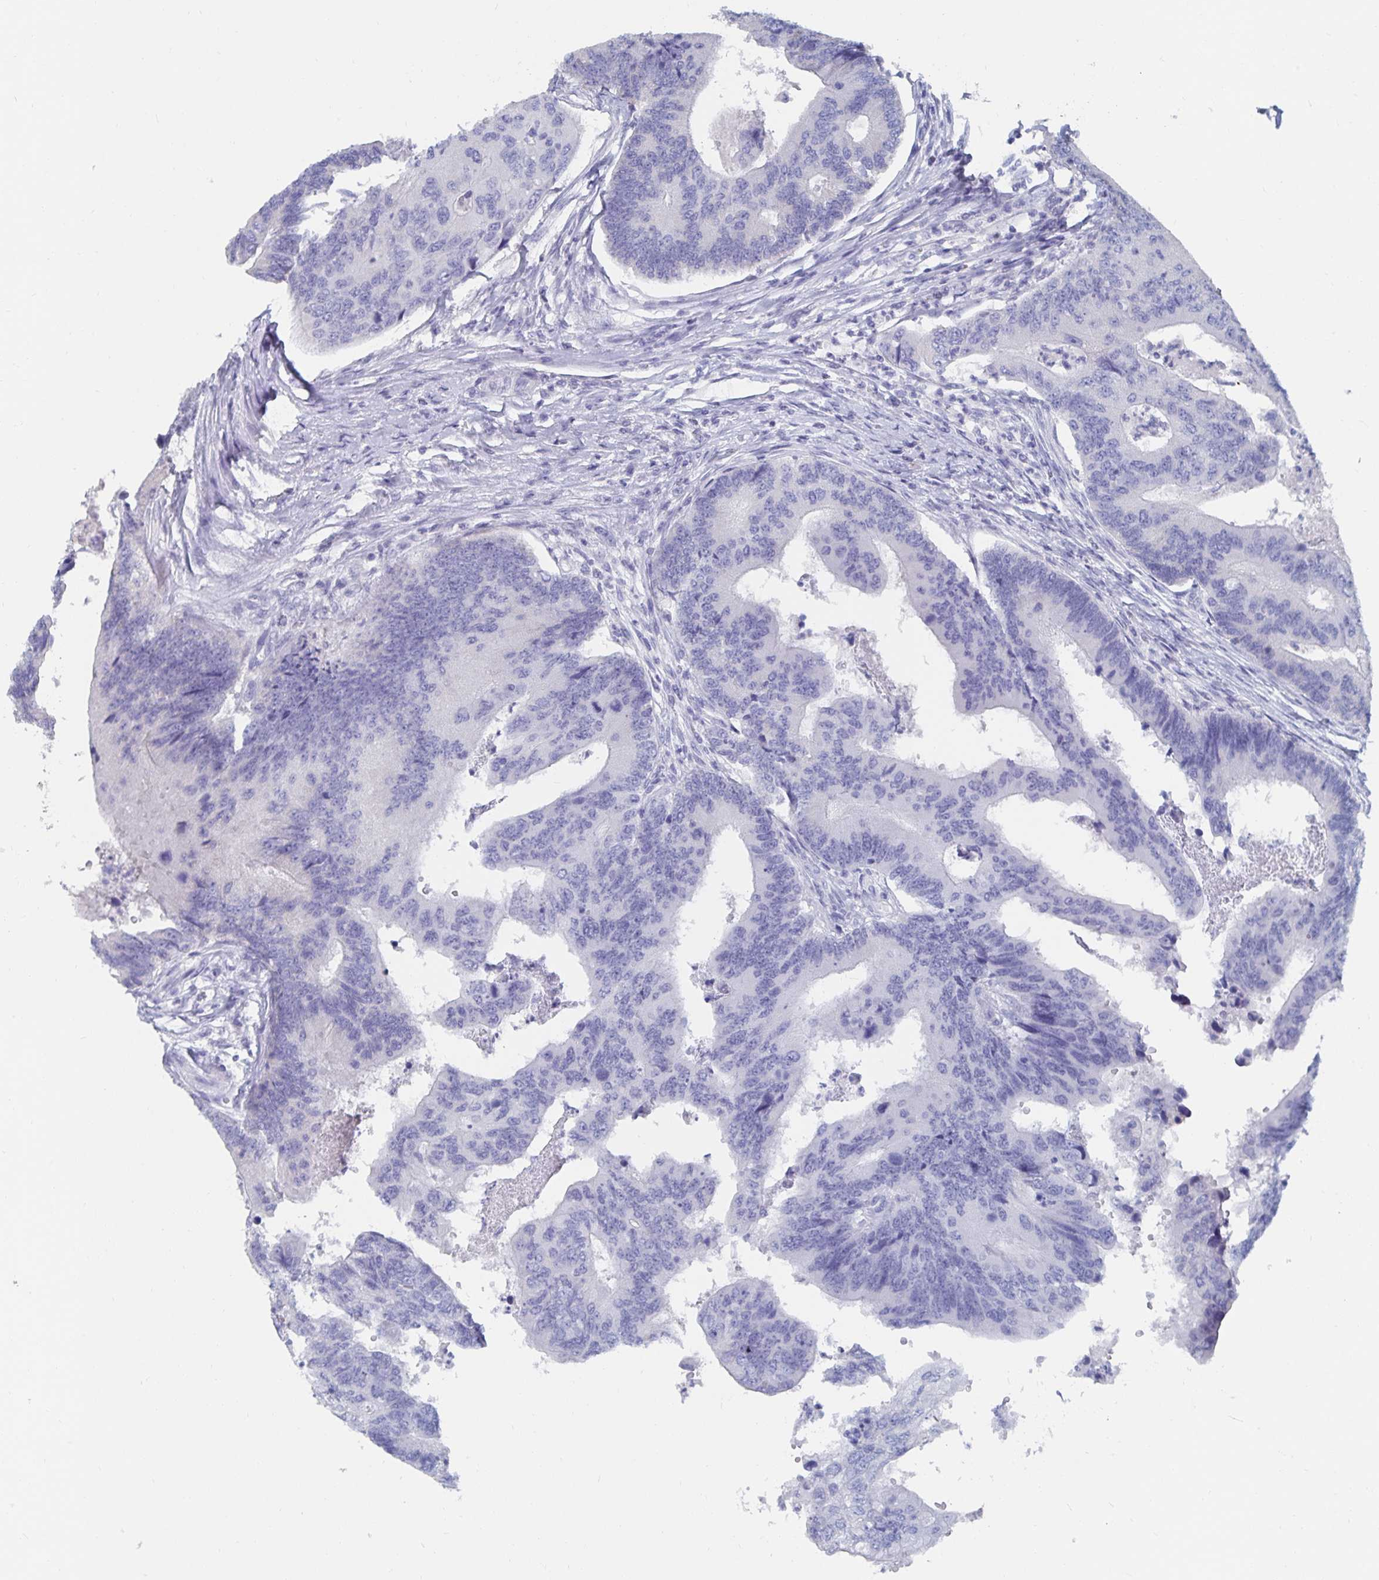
{"staining": {"intensity": "negative", "quantity": "none", "location": "none"}, "tissue": "colorectal cancer", "cell_type": "Tumor cells", "image_type": "cancer", "snomed": [{"axis": "morphology", "description": "Adenocarcinoma, NOS"}, {"axis": "topography", "description": "Colon"}], "caption": "Tumor cells show no significant protein positivity in colorectal cancer (adenocarcinoma). The staining is performed using DAB (3,3'-diaminobenzidine) brown chromogen with nuclei counter-stained in using hematoxylin.", "gene": "CFAP69", "patient": {"sex": "female", "age": 67}}